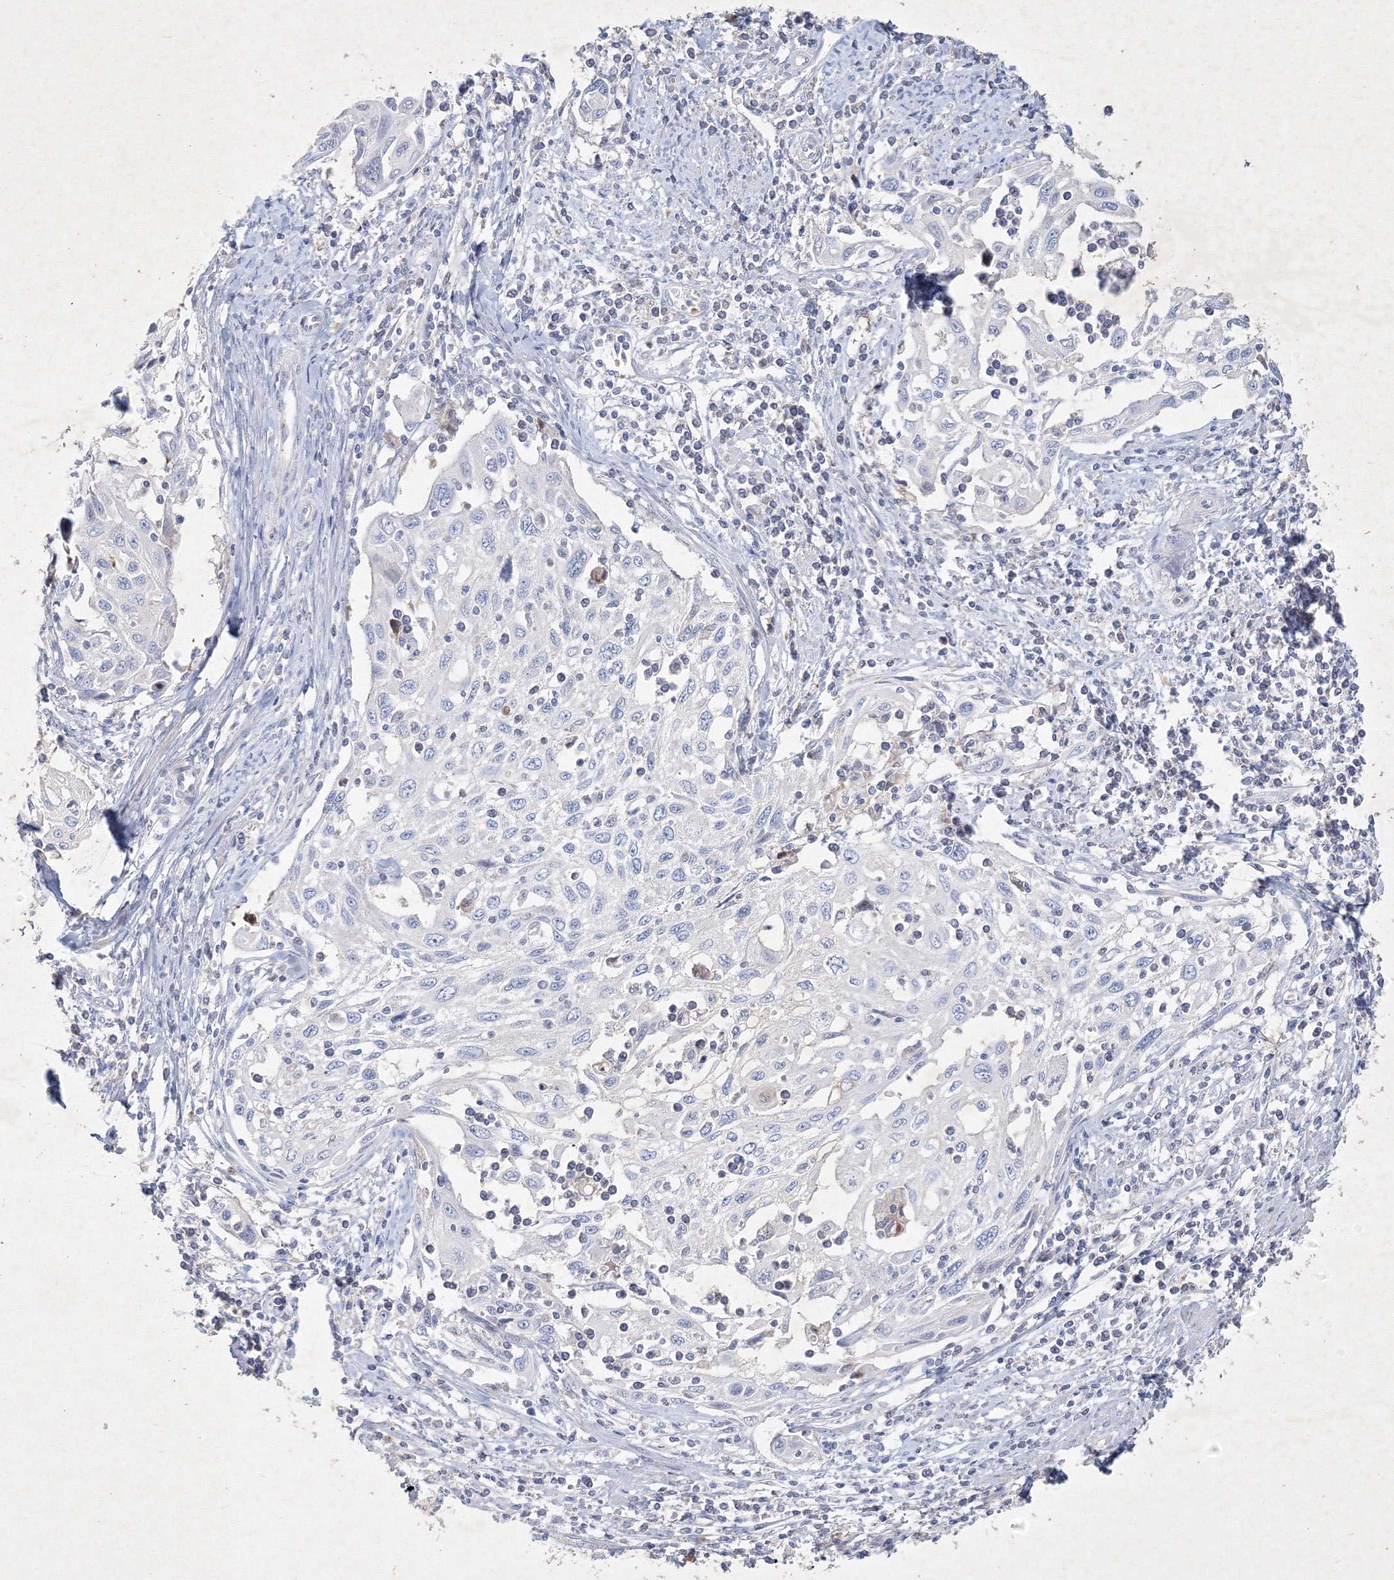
{"staining": {"intensity": "negative", "quantity": "none", "location": "none"}, "tissue": "cervical cancer", "cell_type": "Tumor cells", "image_type": "cancer", "snomed": [{"axis": "morphology", "description": "Squamous cell carcinoma, NOS"}, {"axis": "topography", "description": "Cervix"}], "caption": "DAB immunohistochemical staining of squamous cell carcinoma (cervical) demonstrates no significant positivity in tumor cells. (DAB IHC with hematoxylin counter stain).", "gene": "CXXC4", "patient": {"sex": "female", "age": 70}}